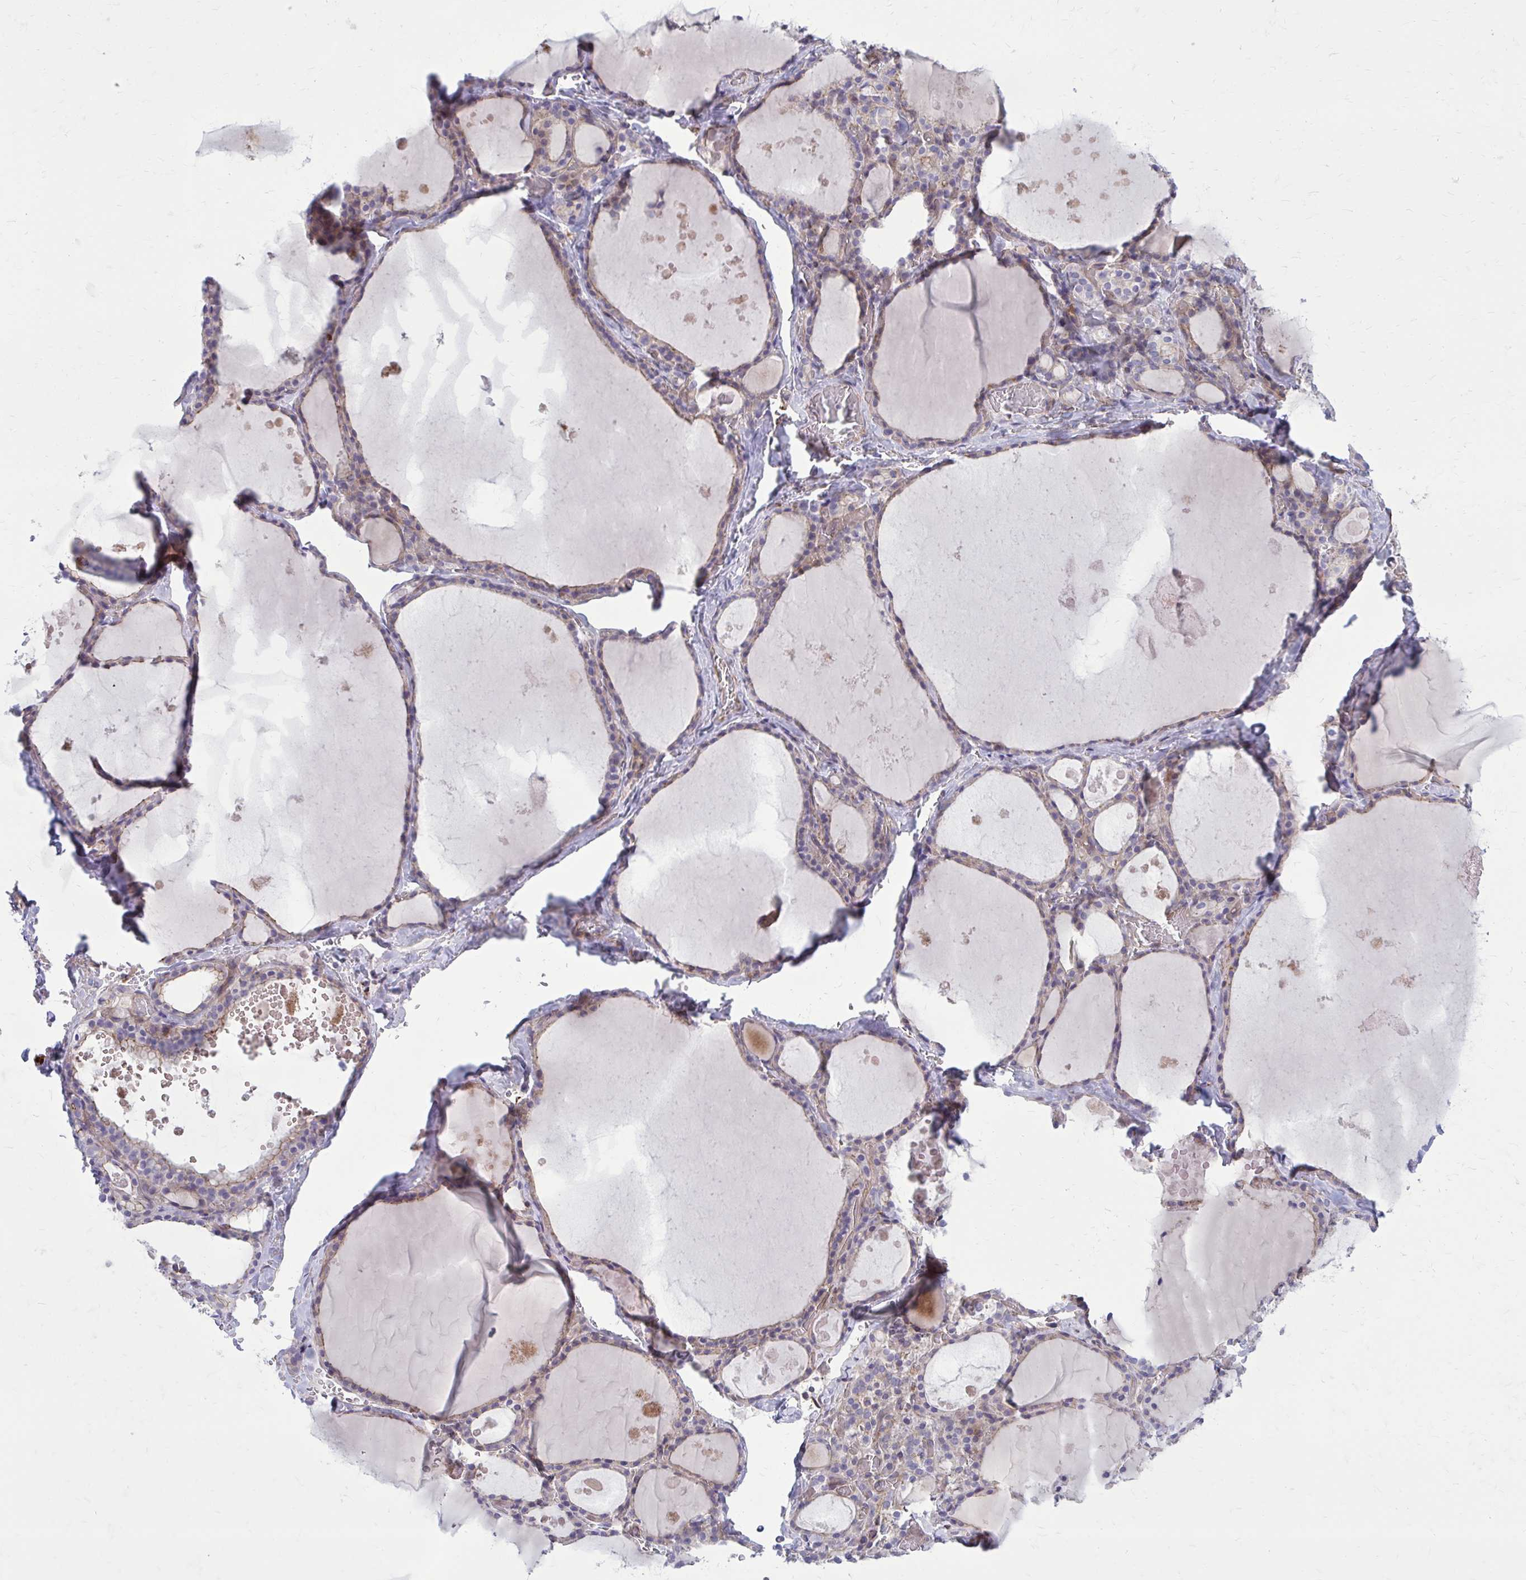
{"staining": {"intensity": "weak", "quantity": "25%-75%", "location": "cytoplasmic/membranous"}, "tissue": "thyroid gland", "cell_type": "Glandular cells", "image_type": "normal", "snomed": [{"axis": "morphology", "description": "Normal tissue, NOS"}, {"axis": "topography", "description": "Thyroid gland"}], "caption": "About 25%-75% of glandular cells in benign thyroid gland demonstrate weak cytoplasmic/membranous protein expression as visualized by brown immunohistochemical staining.", "gene": "FAP", "patient": {"sex": "male", "age": 56}}